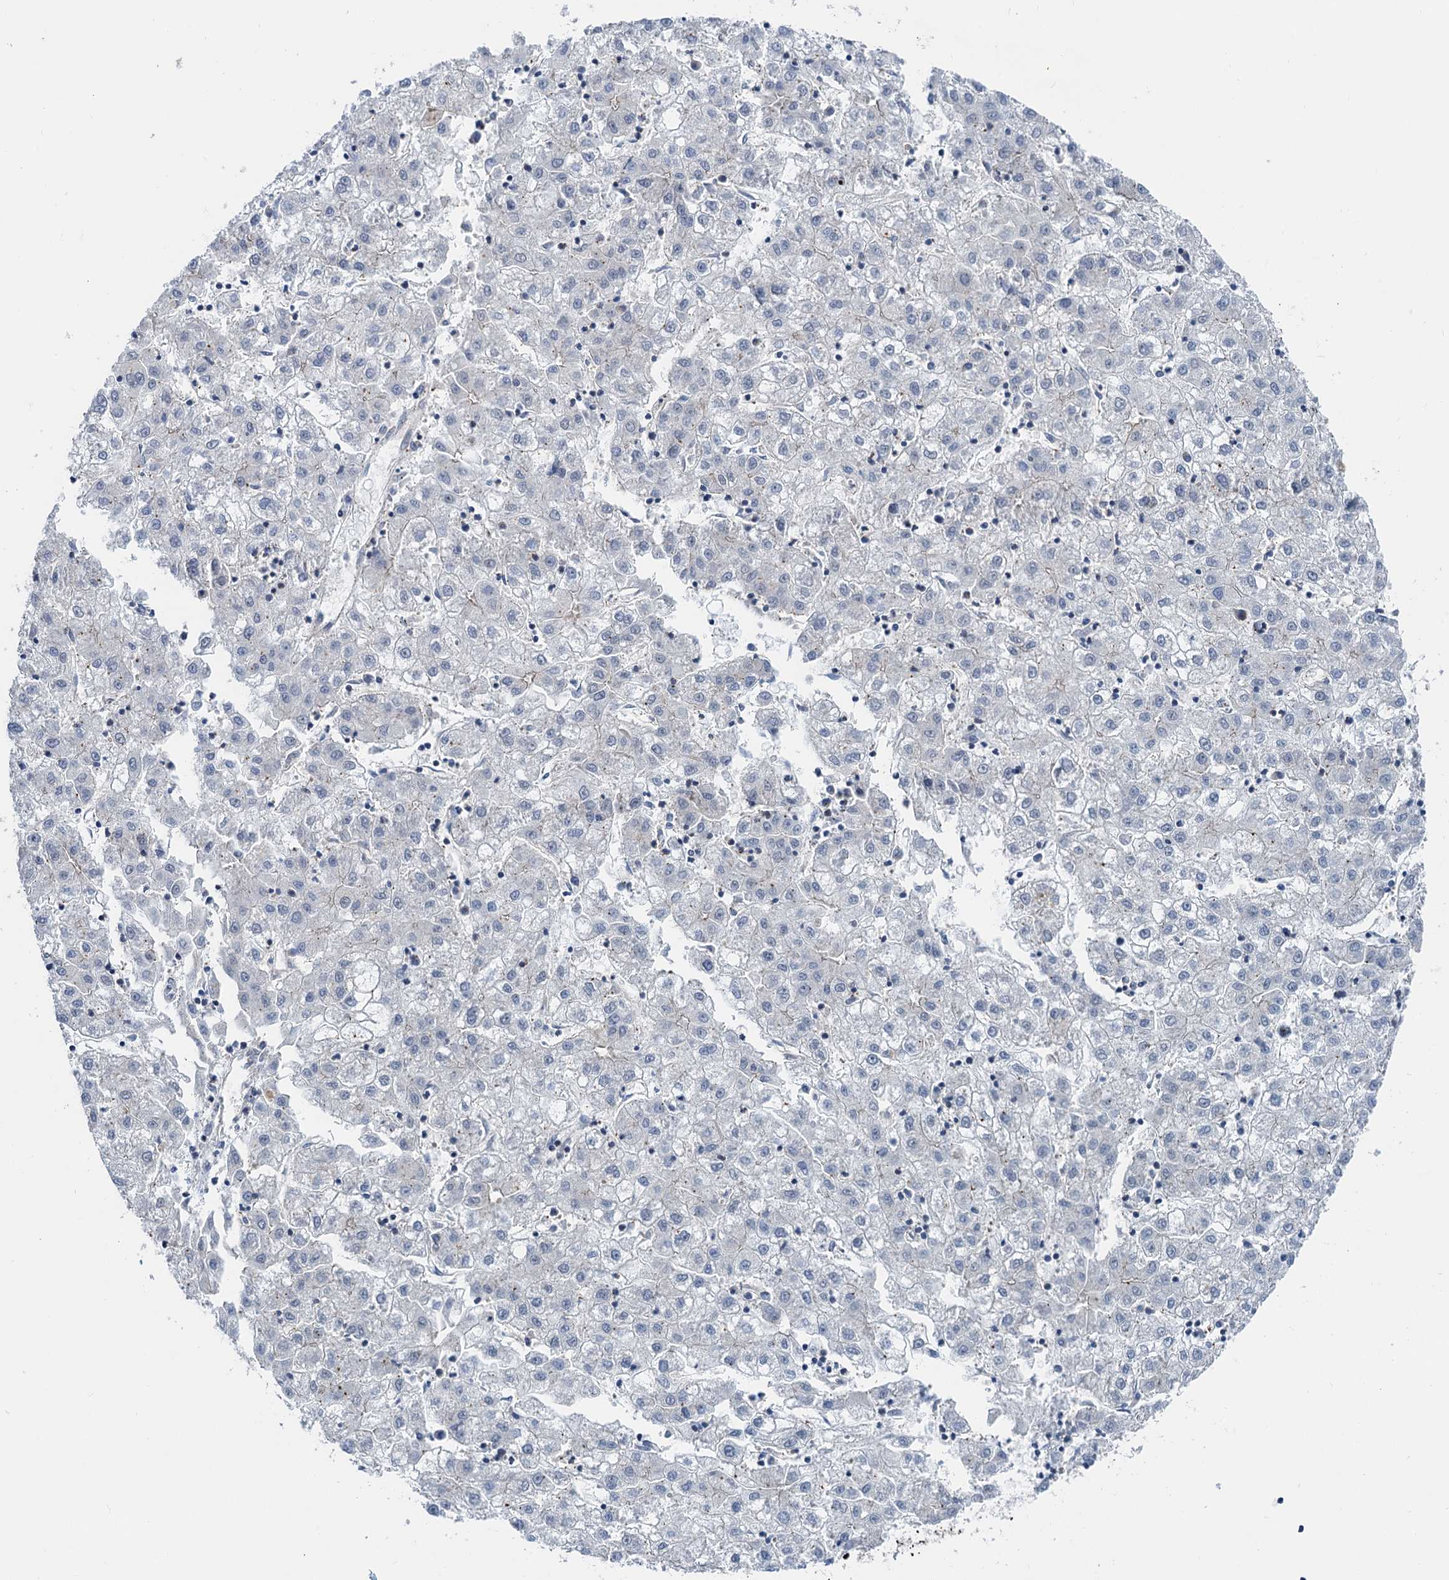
{"staining": {"intensity": "negative", "quantity": "none", "location": "none"}, "tissue": "liver cancer", "cell_type": "Tumor cells", "image_type": "cancer", "snomed": [{"axis": "morphology", "description": "Carcinoma, Hepatocellular, NOS"}, {"axis": "topography", "description": "Liver"}], "caption": "This is an IHC image of human liver hepatocellular carcinoma. There is no expression in tumor cells.", "gene": "ANKRD26", "patient": {"sex": "male", "age": 72}}